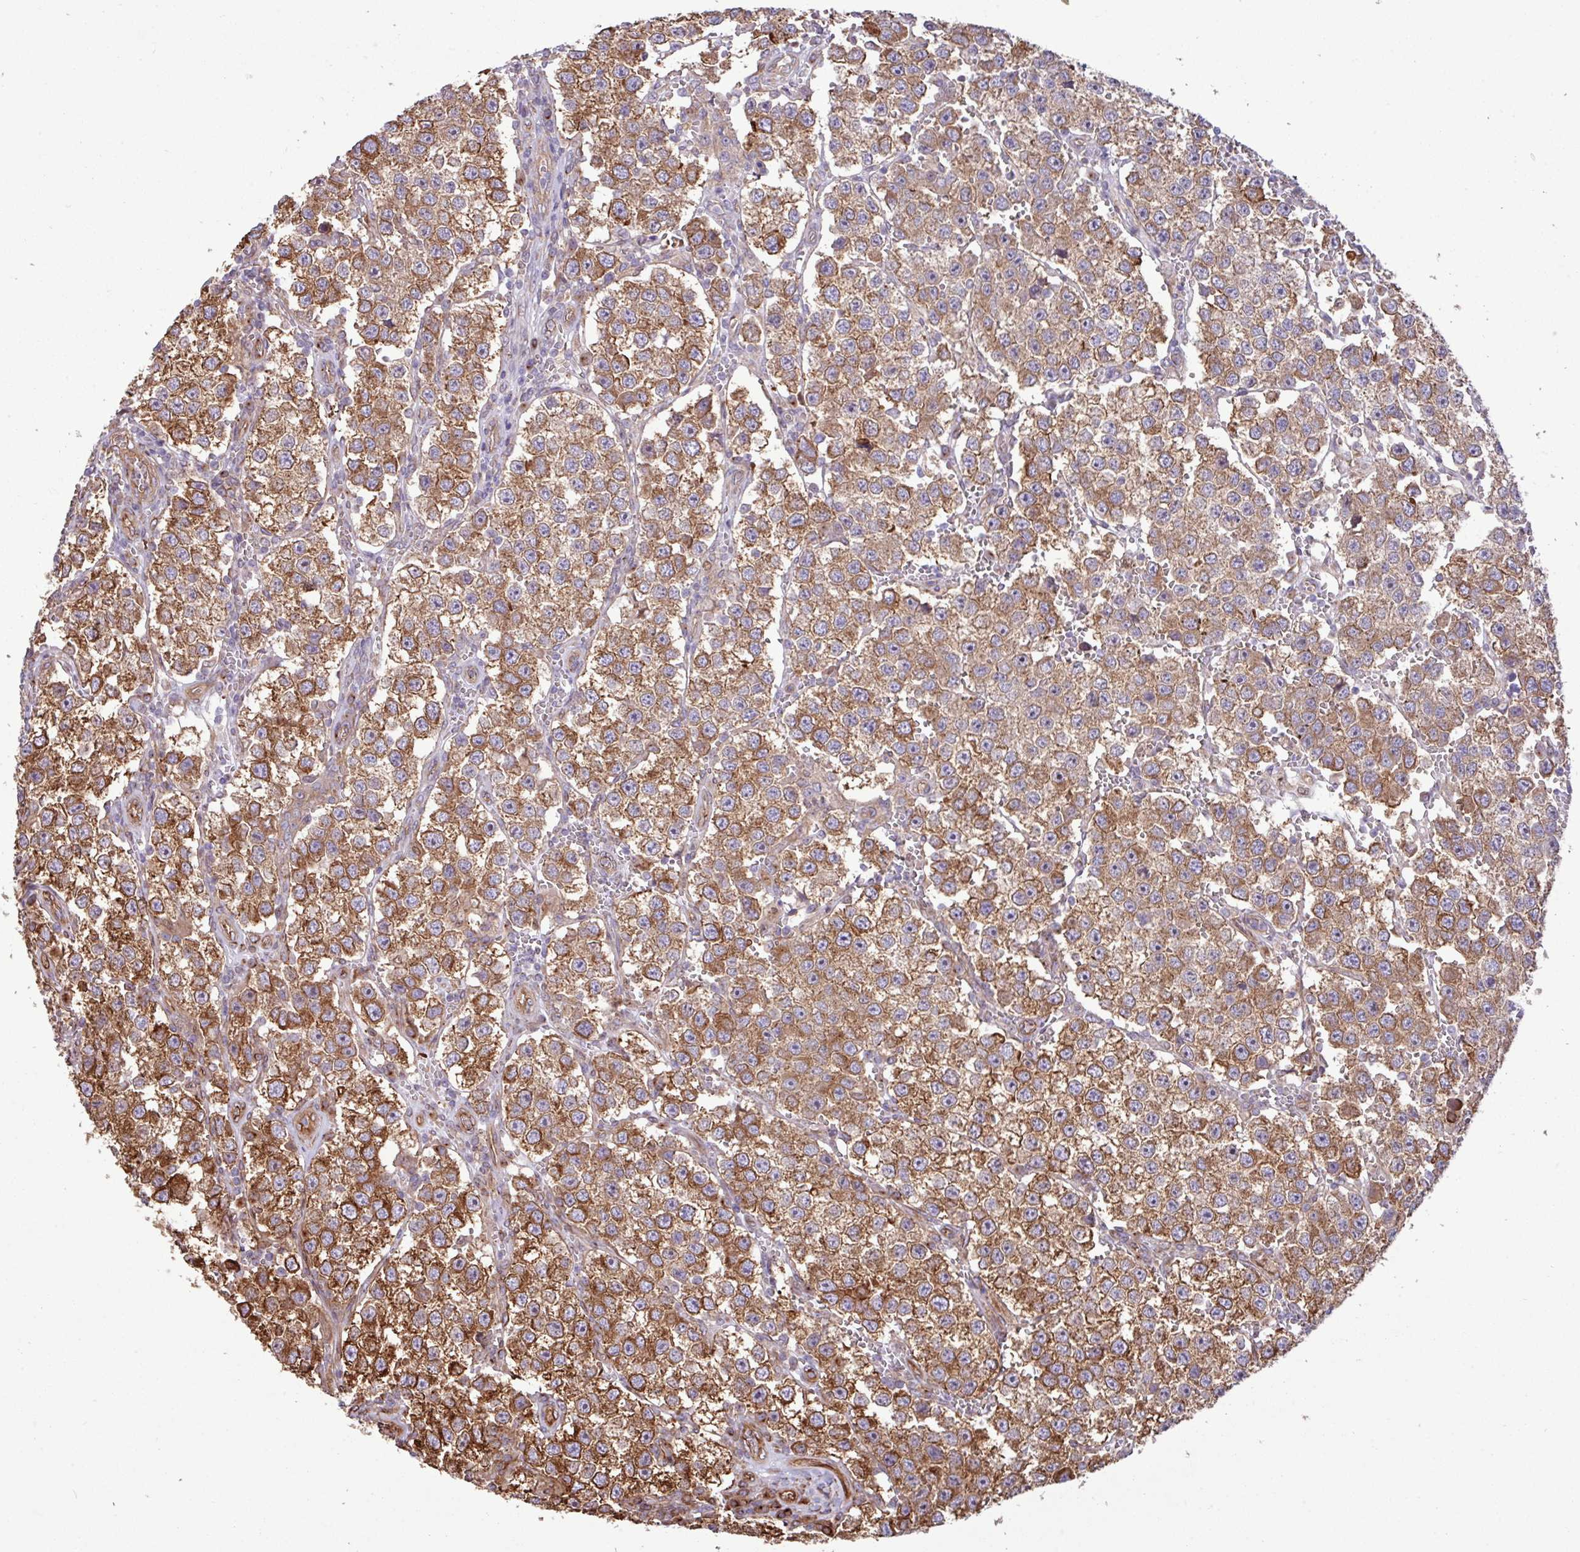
{"staining": {"intensity": "moderate", "quantity": ">75%", "location": "cytoplasmic/membranous"}, "tissue": "testis cancer", "cell_type": "Tumor cells", "image_type": "cancer", "snomed": [{"axis": "morphology", "description": "Seminoma, NOS"}, {"axis": "topography", "description": "Testis"}], "caption": "Human testis seminoma stained with a protein marker demonstrates moderate staining in tumor cells.", "gene": "ZNF300", "patient": {"sex": "male", "age": 37}}